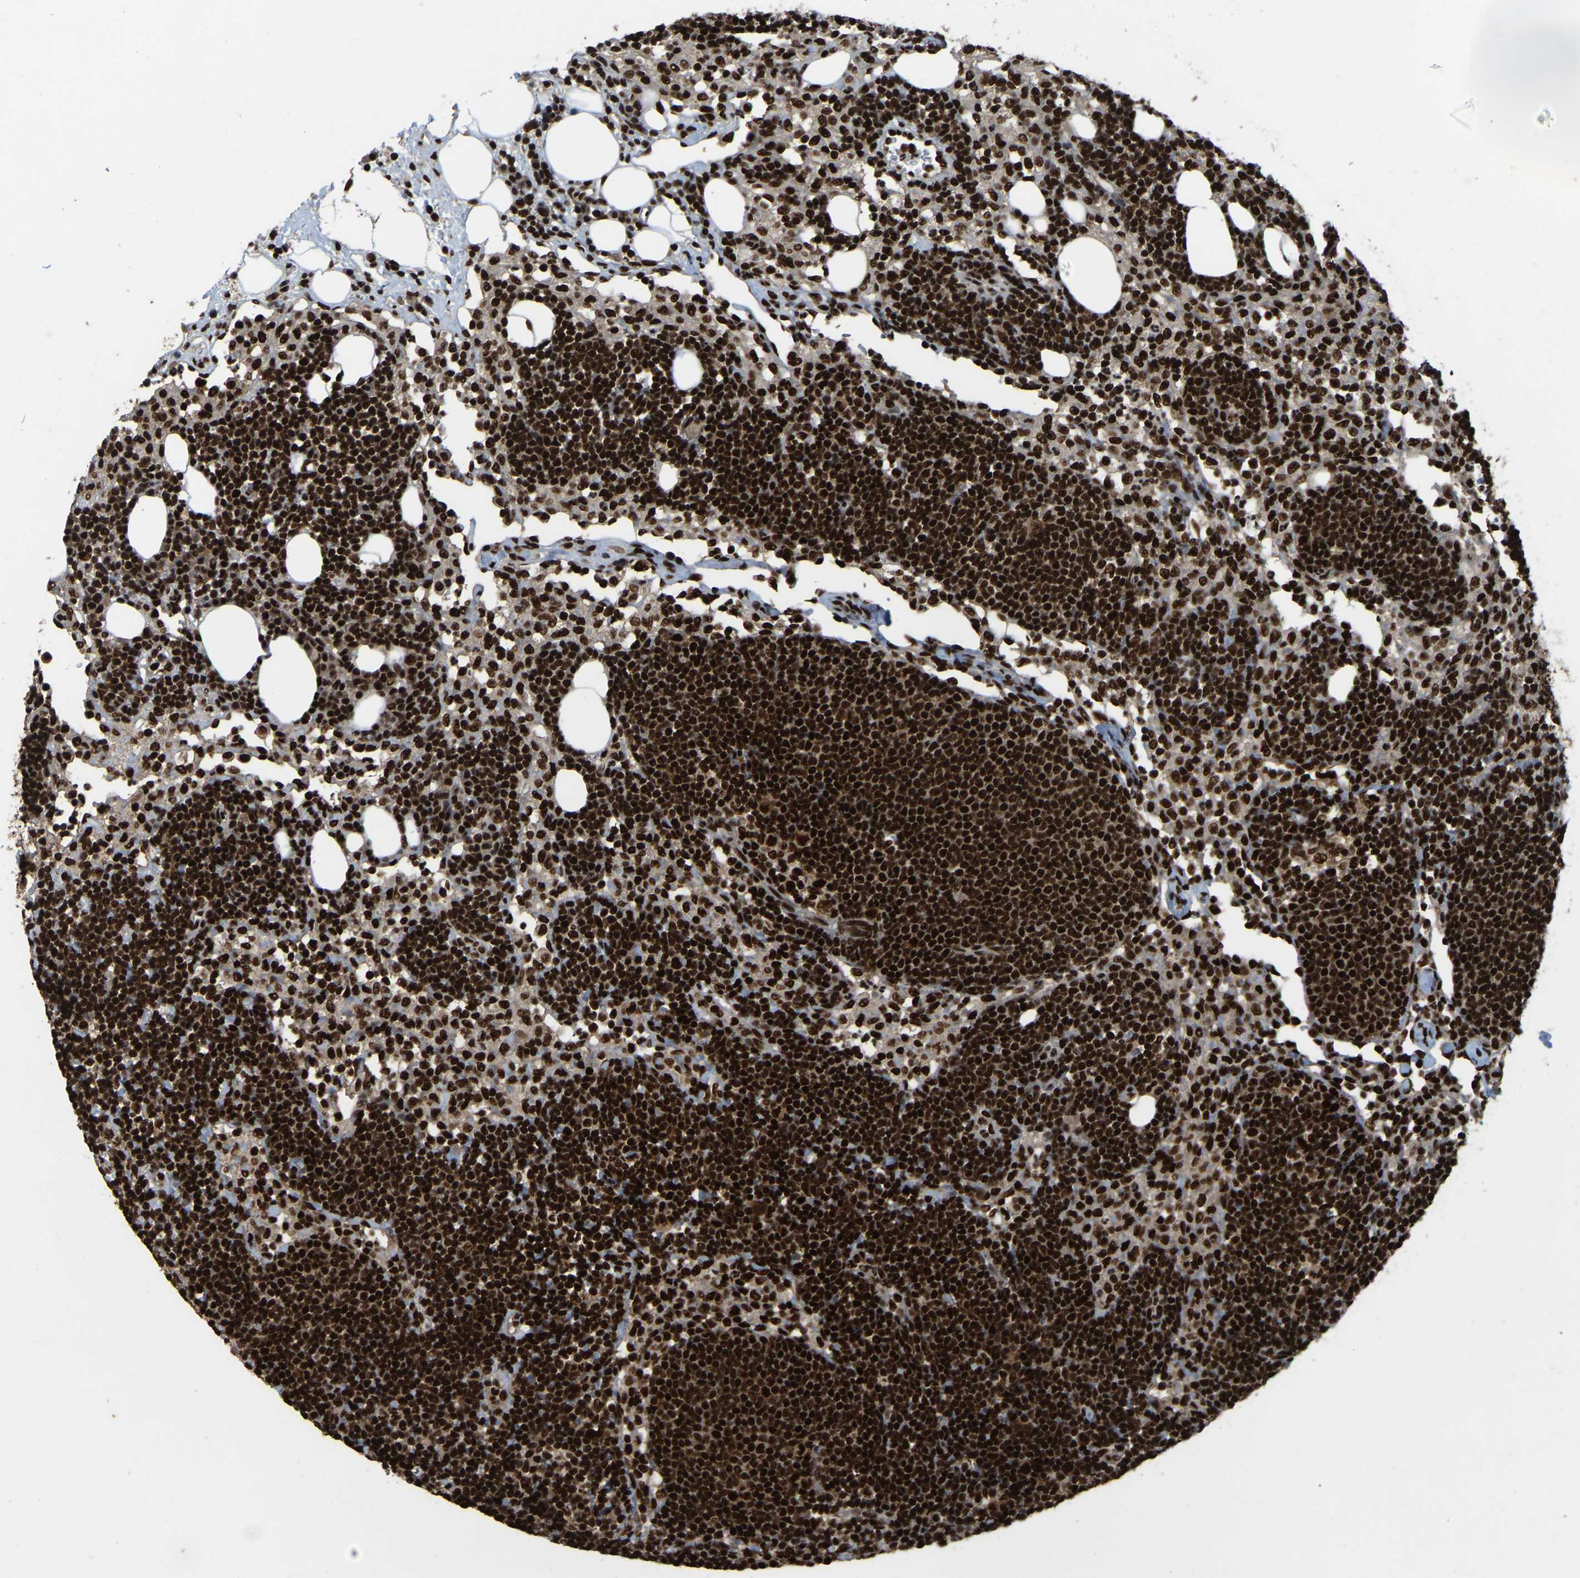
{"staining": {"intensity": "strong", "quantity": ">75%", "location": "nuclear"}, "tissue": "lymph node", "cell_type": "Germinal center cells", "image_type": "normal", "snomed": [{"axis": "morphology", "description": "Normal tissue, NOS"}, {"axis": "morphology", "description": "Carcinoid, malignant, NOS"}, {"axis": "topography", "description": "Lymph node"}], "caption": "Immunohistochemistry staining of normal lymph node, which shows high levels of strong nuclear staining in approximately >75% of germinal center cells indicating strong nuclear protein staining. The staining was performed using DAB (brown) for protein detection and nuclei were counterstained in hematoxylin (blue).", "gene": "TBL1XR1", "patient": {"sex": "male", "age": 47}}